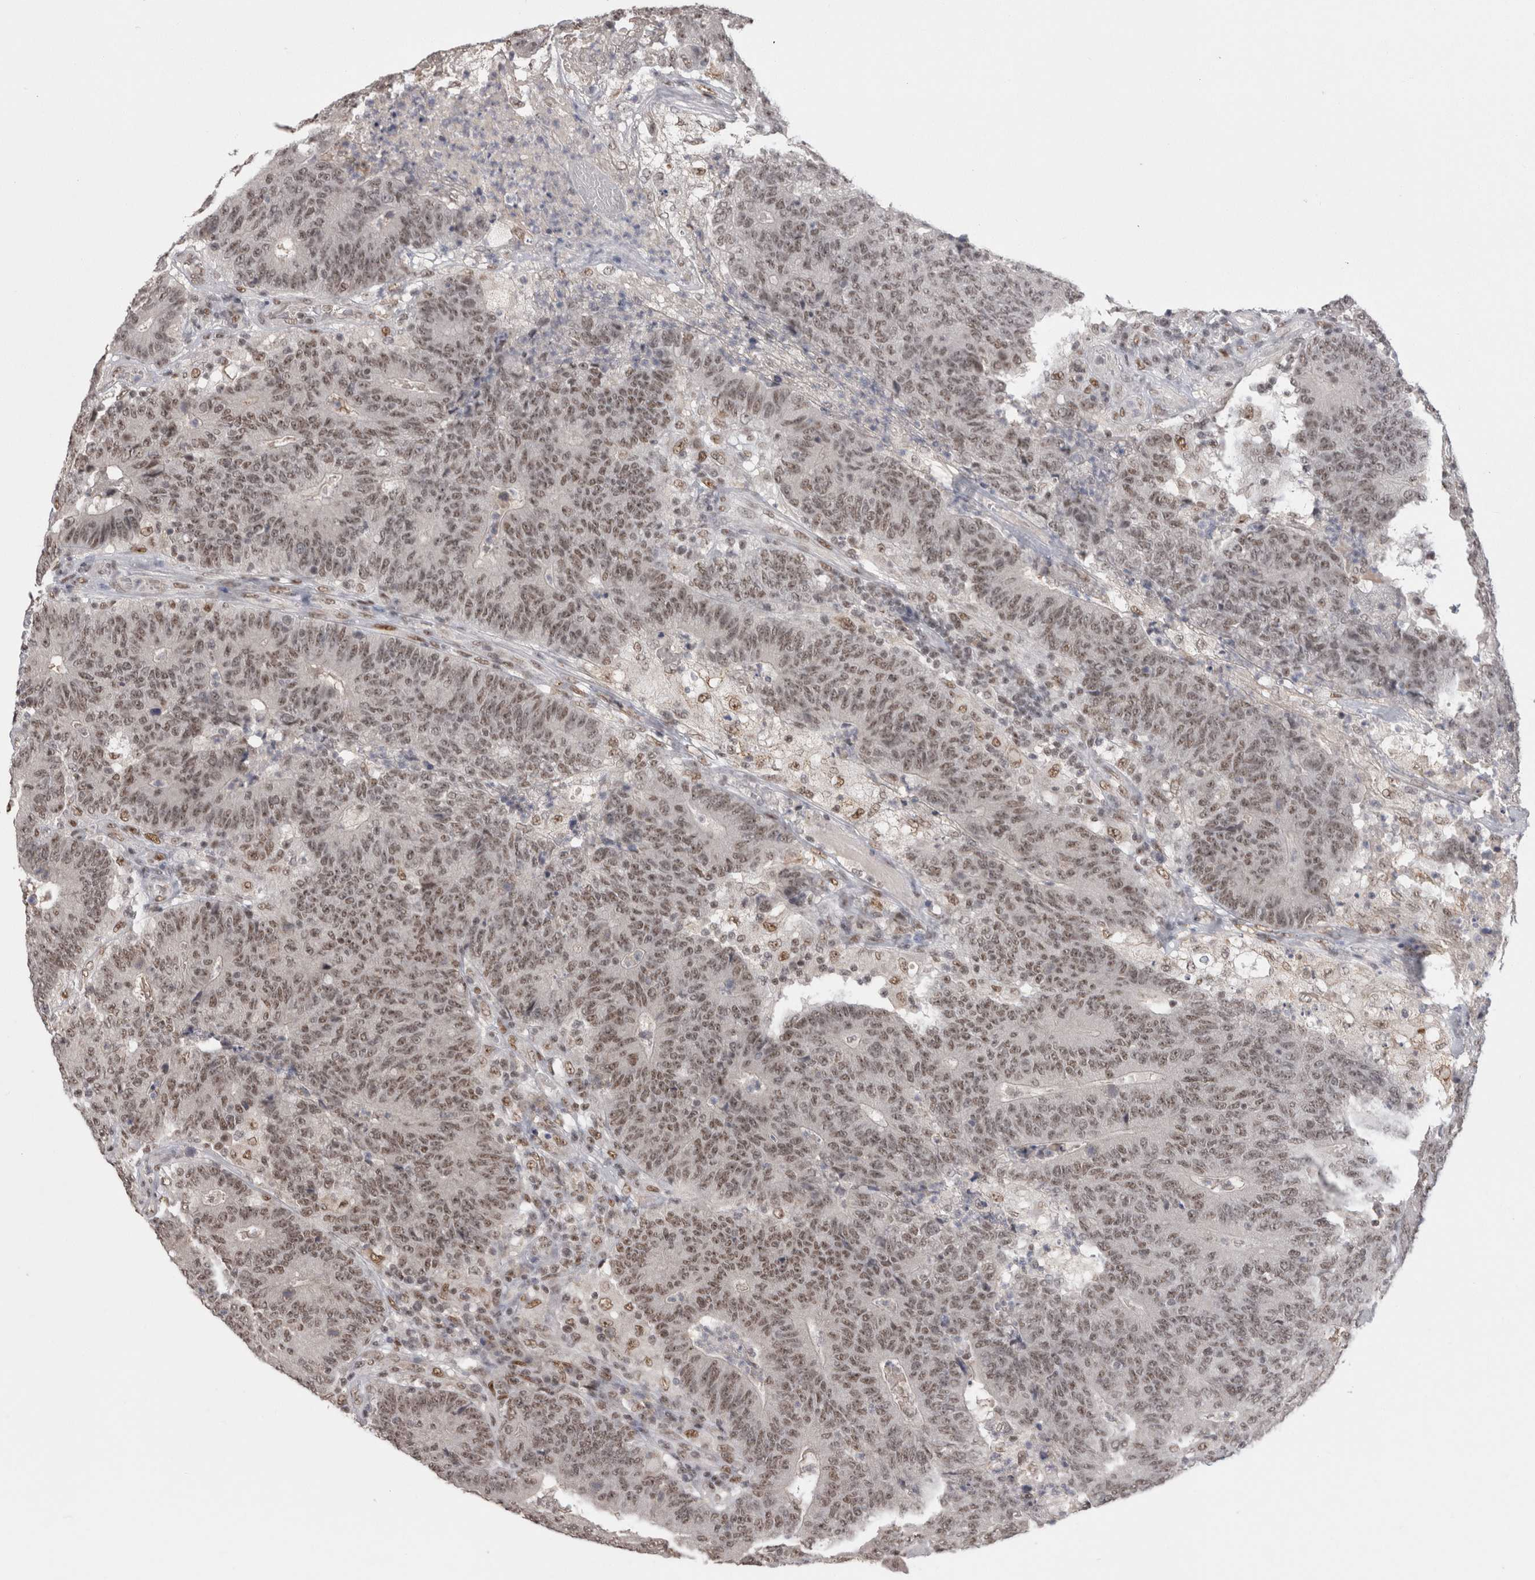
{"staining": {"intensity": "weak", "quantity": ">75%", "location": "nuclear"}, "tissue": "colorectal cancer", "cell_type": "Tumor cells", "image_type": "cancer", "snomed": [{"axis": "morphology", "description": "Normal tissue, NOS"}, {"axis": "morphology", "description": "Adenocarcinoma, NOS"}, {"axis": "topography", "description": "Colon"}], "caption": "Brown immunohistochemical staining in human adenocarcinoma (colorectal) displays weak nuclear positivity in approximately >75% of tumor cells.", "gene": "DAXX", "patient": {"sex": "female", "age": 75}}